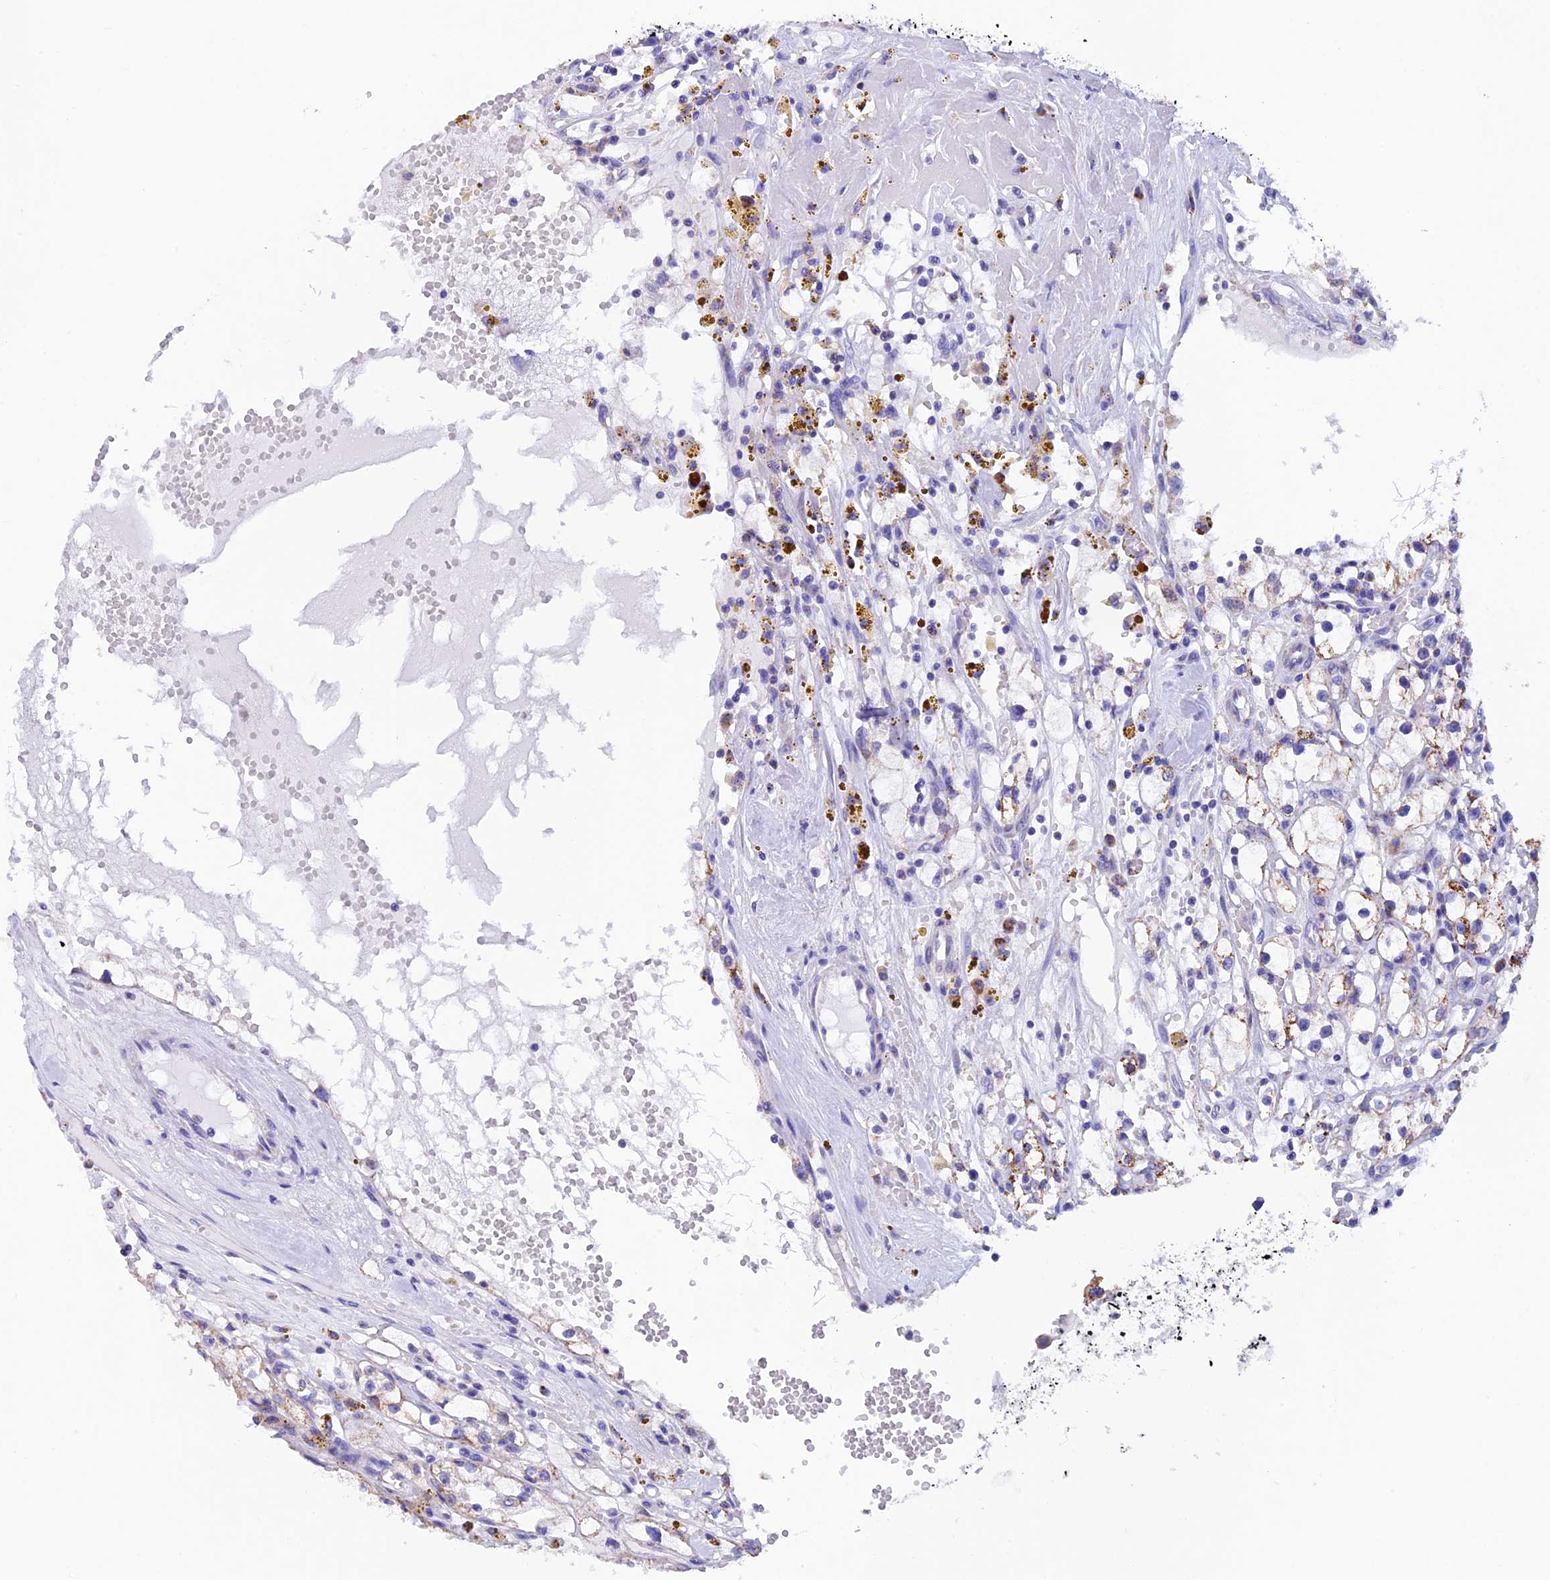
{"staining": {"intensity": "moderate", "quantity": "<25%", "location": "cytoplasmic/membranous"}, "tissue": "renal cancer", "cell_type": "Tumor cells", "image_type": "cancer", "snomed": [{"axis": "morphology", "description": "Adenocarcinoma, NOS"}, {"axis": "topography", "description": "Kidney"}], "caption": "Brown immunohistochemical staining in adenocarcinoma (renal) reveals moderate cytoplasmic/membranous expression in approximately <25% of tumor cells.", "gene": "SLC8B1", "patient": {"sex": "male", "age": 56}}